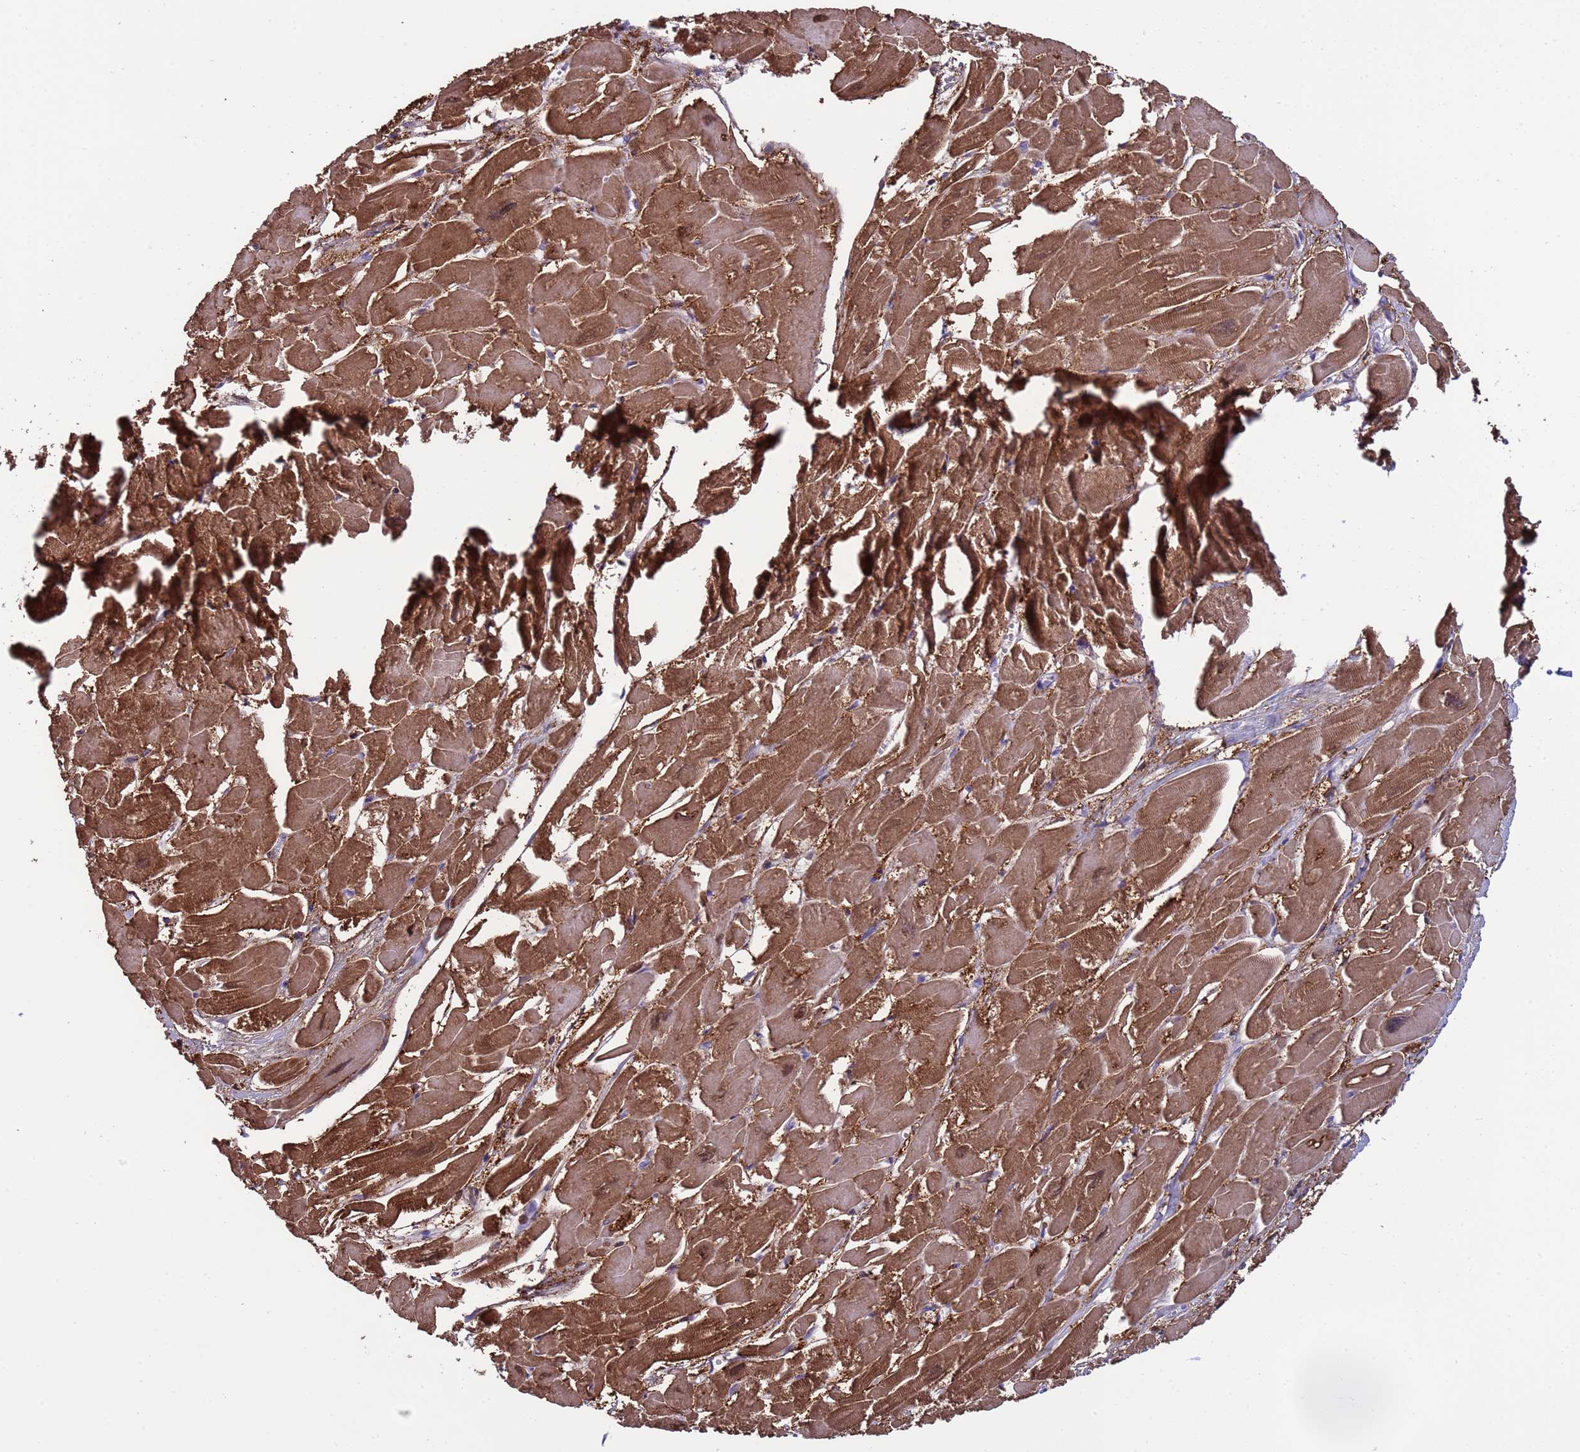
{"staining": {"intensity": "strong", "quantity": ">75%", "location": "cytoplasmic/membranous"}, "tissue": "heart muscle", "cell_type": "Cardiomyocytes", "image_type": "normal", "snomed": [{"axis": "morphology", "description": "Normal tissue, NOS"}, {"axis": "topography", "description": "Heart"}], "caption": "Cardiomyocytes reveal strong cytoplasmic/membranous positivity in approximately >75% of cells in benign heart muscle.", "gene": "CKM", "patient": {"sex": "male", "age": 54}}